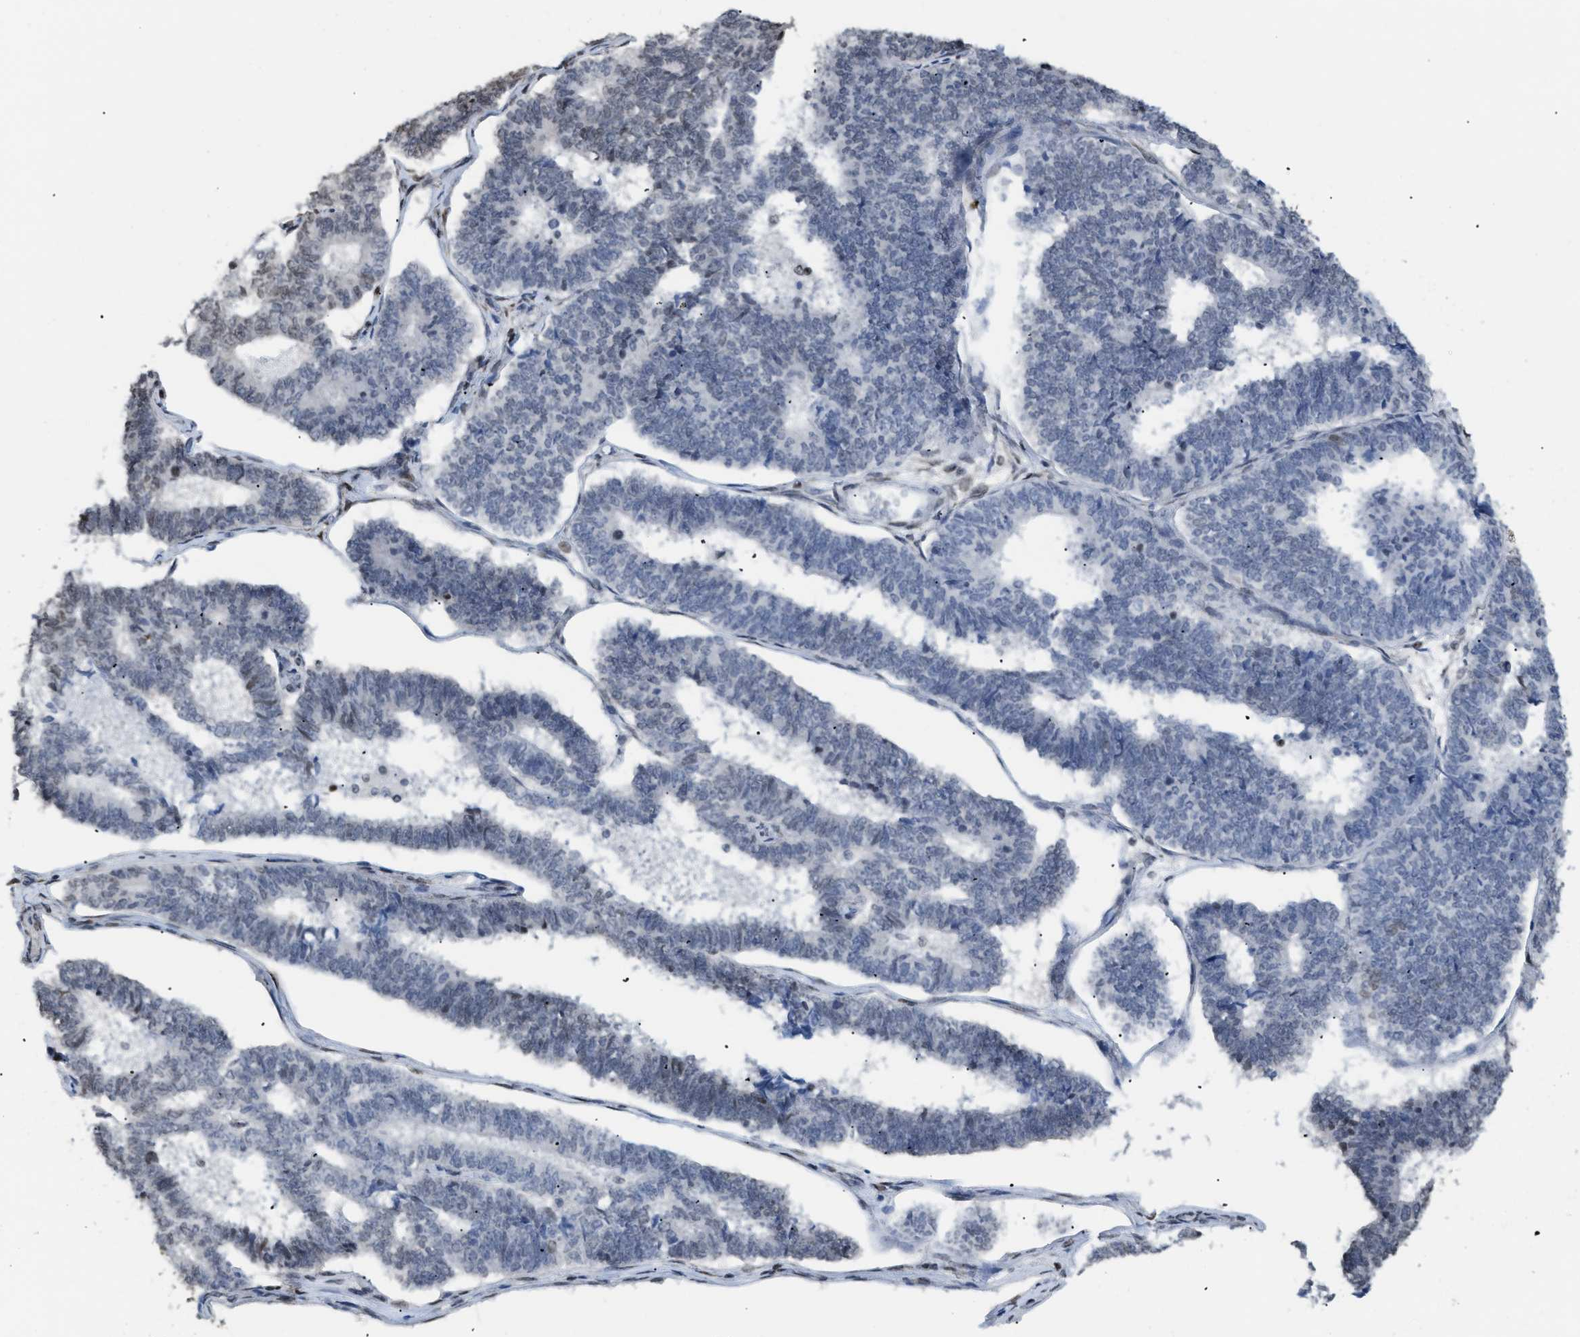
{"staining": {"intensity": "weak", "quantity": "<25%", "location": "nuclear"}, "tissue": "endometrial cancer", "cell_type": "Tumor cells", "image_type": "cancer", "snomed": [{"axis": "morphology", "description": "Adenocarcinoma, NOS"}, {"axis": "topography", "description": "Endometrium"}], "caption": "This is a histopathology image of IHC staining of endometrial cancer (adenocarcinoma), which shows no positivity in tumor cells.", "gene": "HMGN2", "patient": {"sex": "female", "age": 70}}